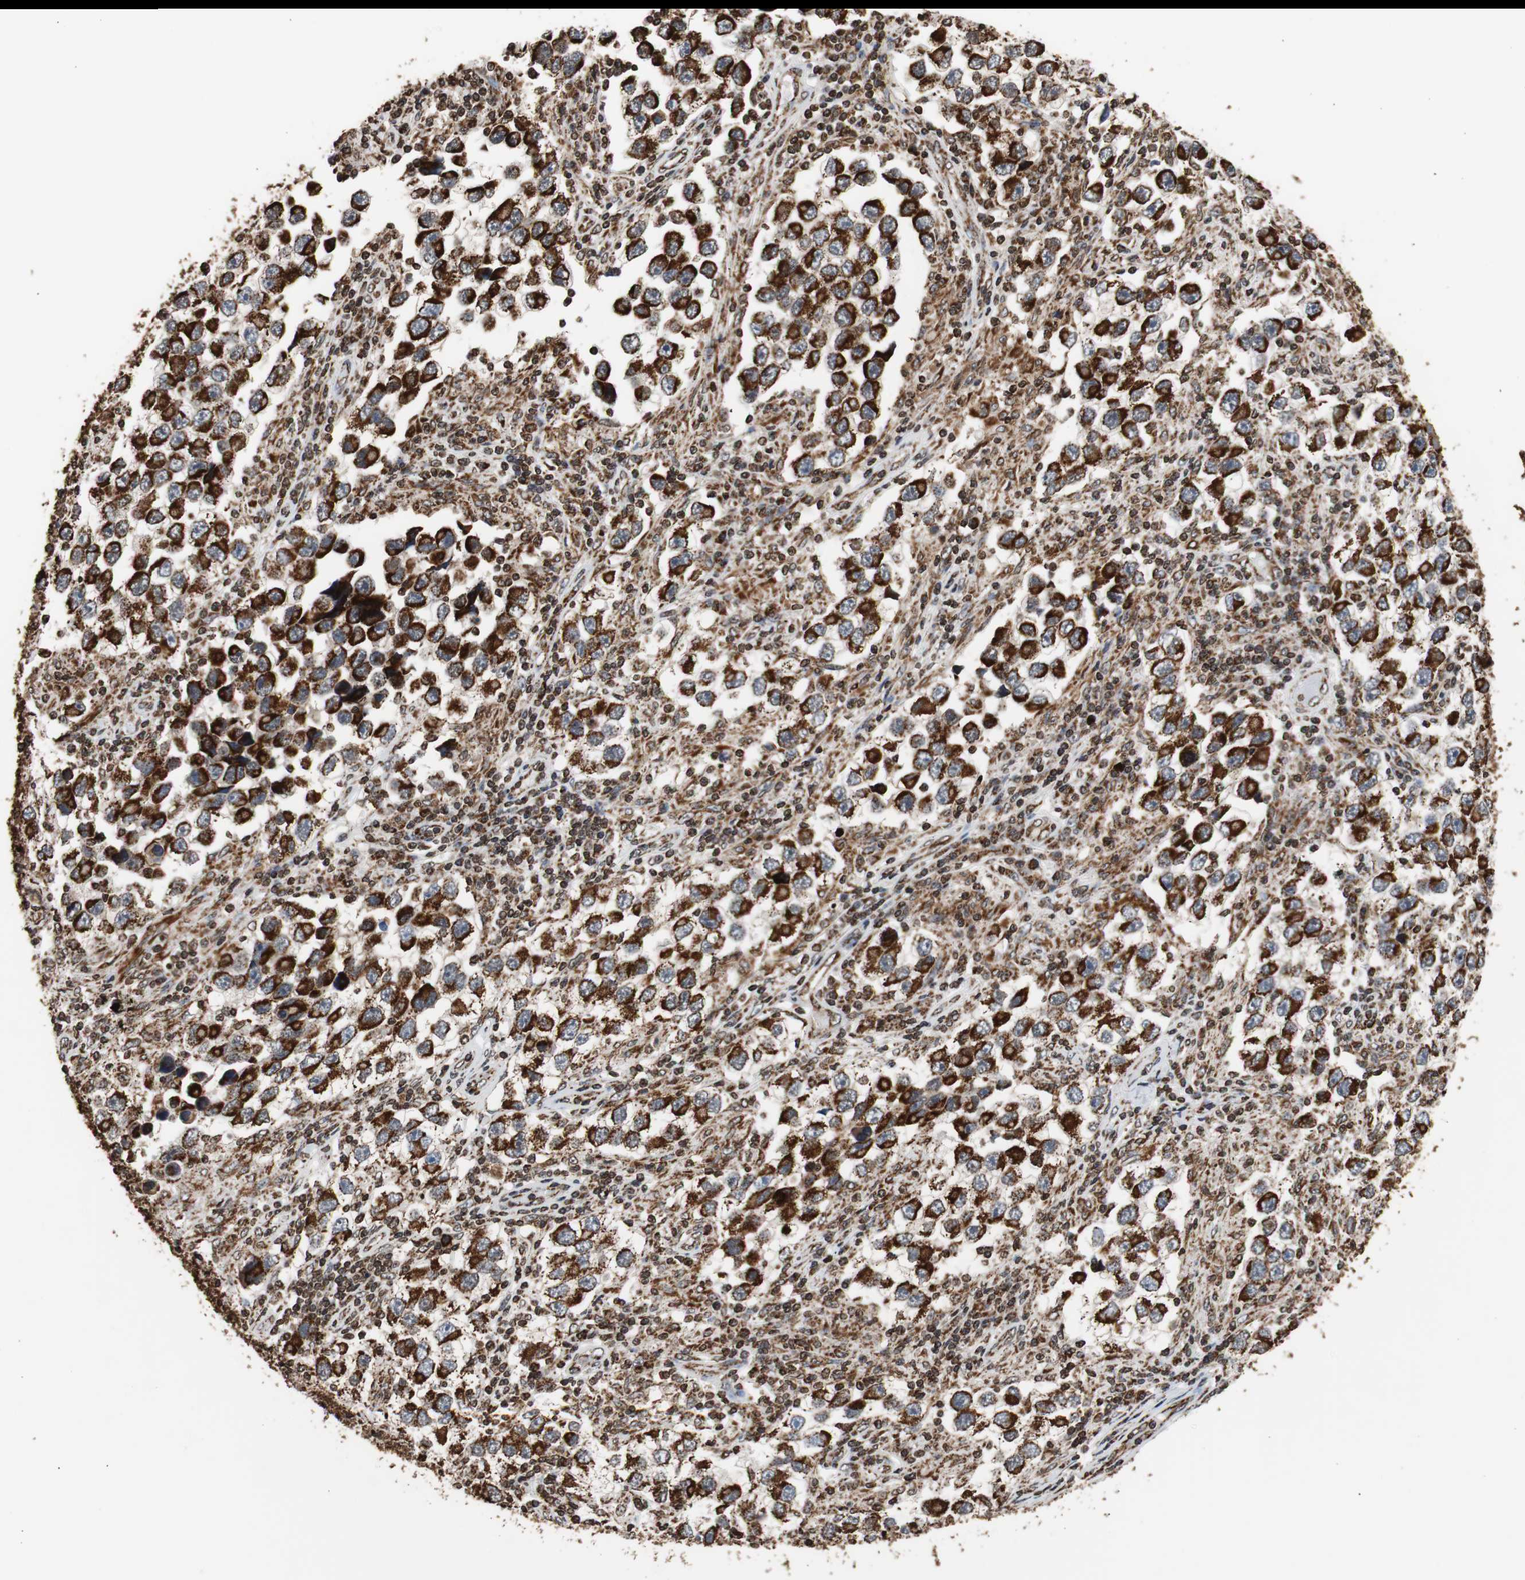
{"staining": {"intensity": "strong", "quantity": ">75%", "location": "cytoplasmic/membranous"}, "tissue": "testis cancer", "cell_type": "Tumor cells", "image_type": "cancer", "snomed": [{"axis": "morphology", "description": "Carcinoma, Embryonal, NOS"}, {"axis": "topography", "description": "Testis"}], "caption": "Protein analysis of testis cancer (embryonal carcinoma) tissue displays strong cytoplasmic/membranous positivity in approximately >75% of tumor cells.", "gene": "HSPA9", "patient": {"sex": "male", "age": 21}}